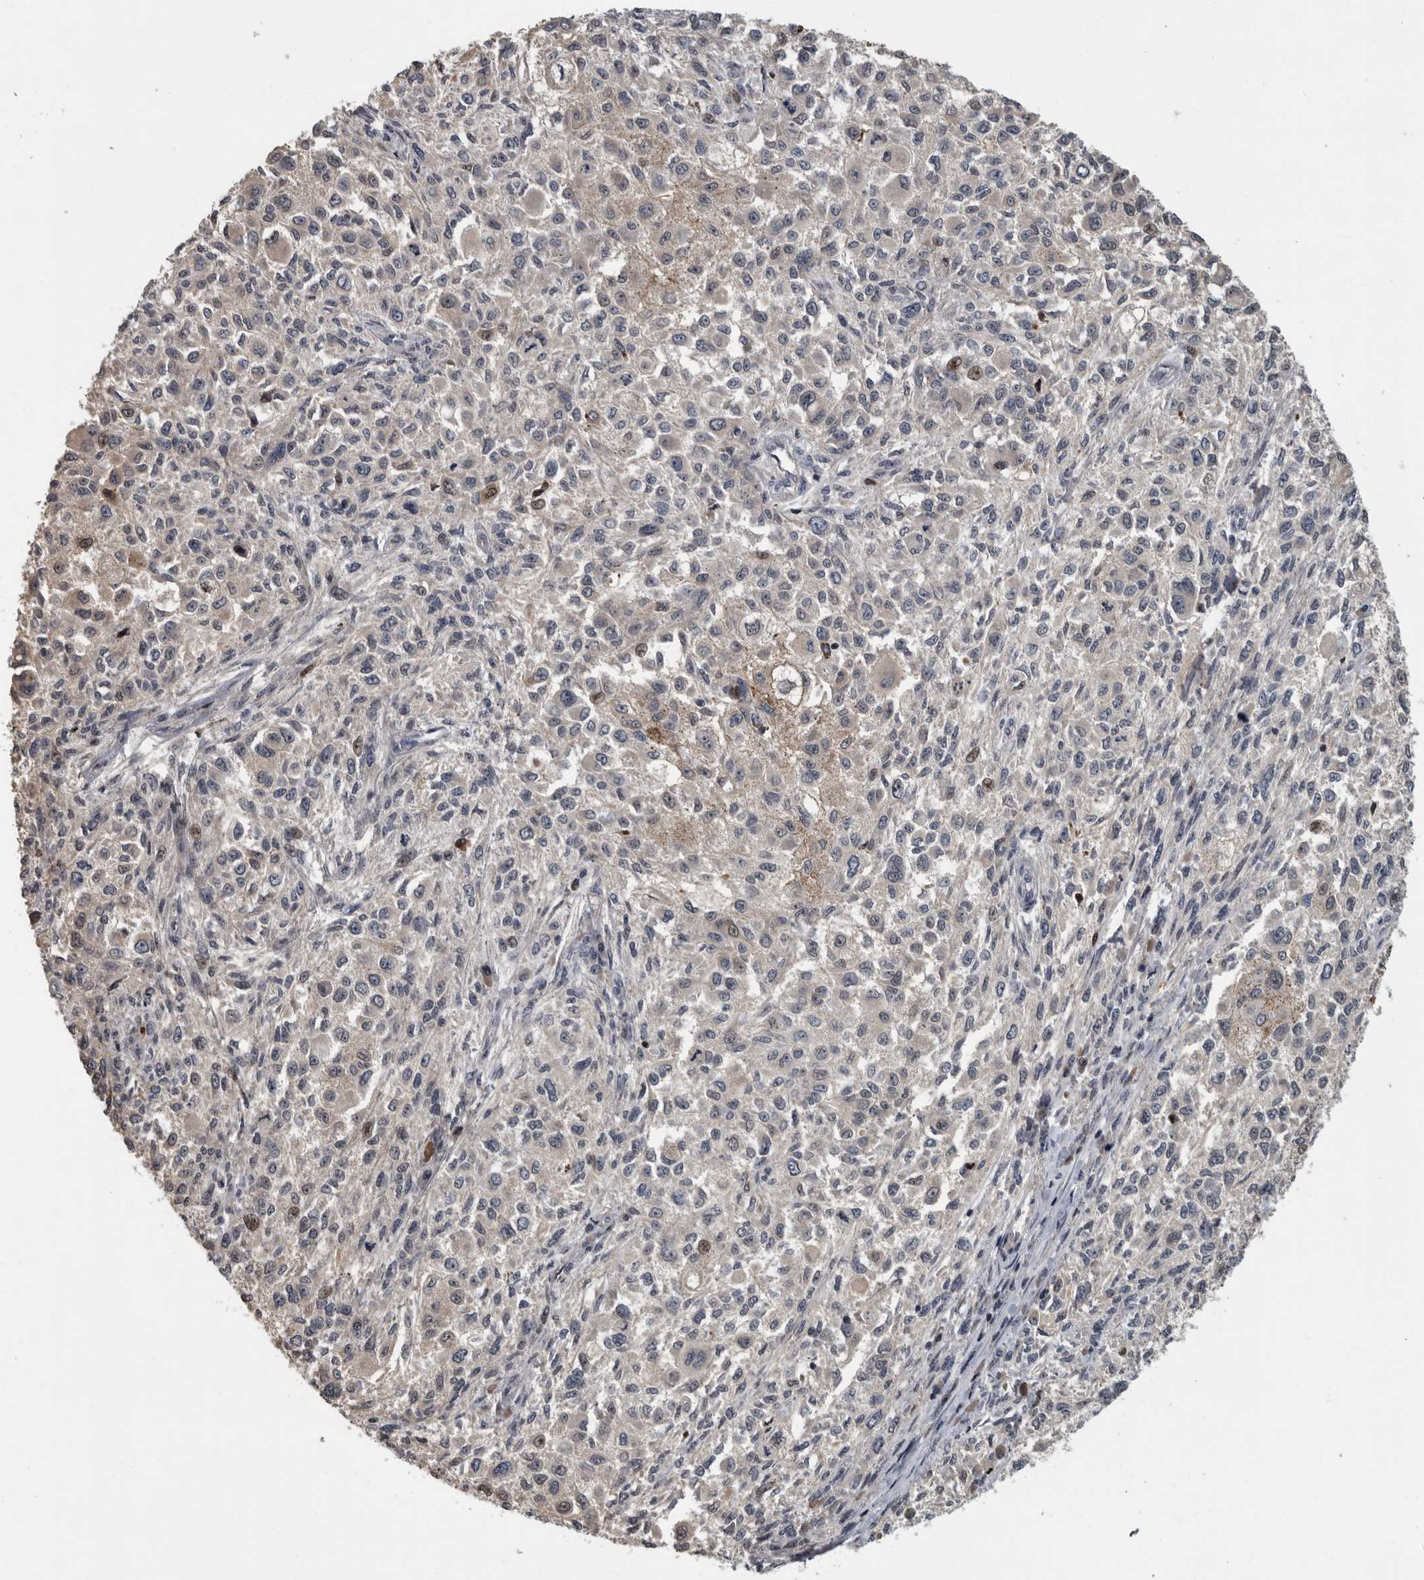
{"staining": {"intensity": "negative", "quantity": "none", "location": "none"}, "tissue": "melanoma", "cell_type": "Tumor cells", "image_type": "cancer", "snomed": [{"axis": "morphology", "description": "Necrosis, NOS"}, {"axis": "morphology", "description": "Malignant melanoma, NOS"}, {"axis": "topography", "description": "Skin"}], "caption": "Melanoma was stained to show a protein in brown. There is no significant expression in tumor cells.", "gene": "PDE7A", "patient": {"sex": "female", "age": 87}}